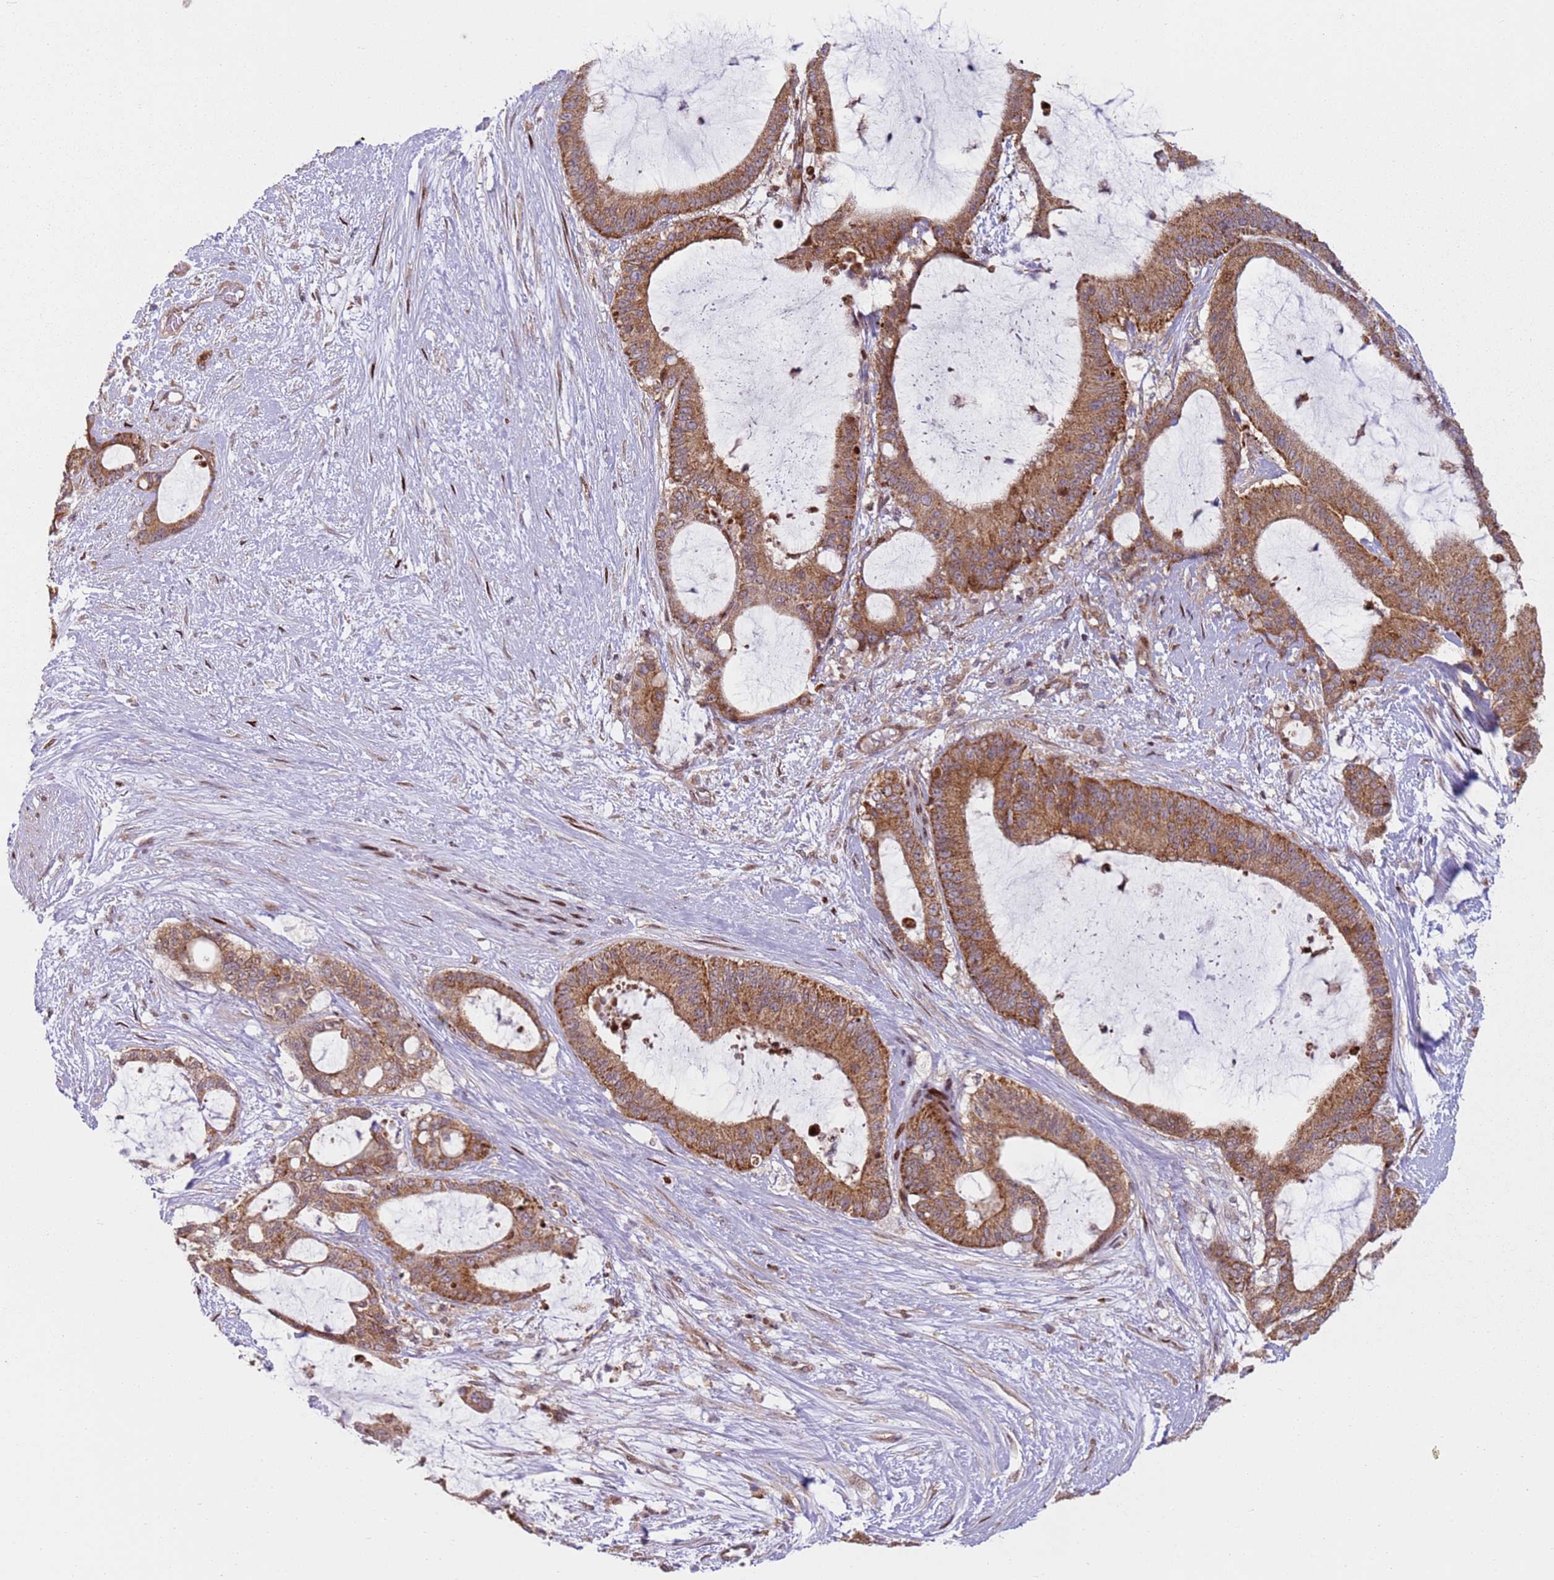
{"staining": {"intensity": "strong", "quantity": ">75%", "location": "cytoplasmic/membranous"}, "tissue": "liver cancer", "cell_type": "Tumor cells", "image_type": "cancer", "snomed": [{"axis": "morphology", "description": "Normal tissue, NOS"}, {"axis": "morphology", "description": "Cholangiocarcinoma"}, {"axis": "topography", "description": "Liver"}, {"axis": "topography", "description": "Peripheral nerve tissue"}], "caption": "IHC image of human liver cancer (cholangiocarcinoma) stained for a protein (brown), which displays high levels of strong cytoplasmic/membranous expression in about >75% of tumor cells.", "gene": "HNRNPLL", "patient": {"sex": "female", "age": 73}}